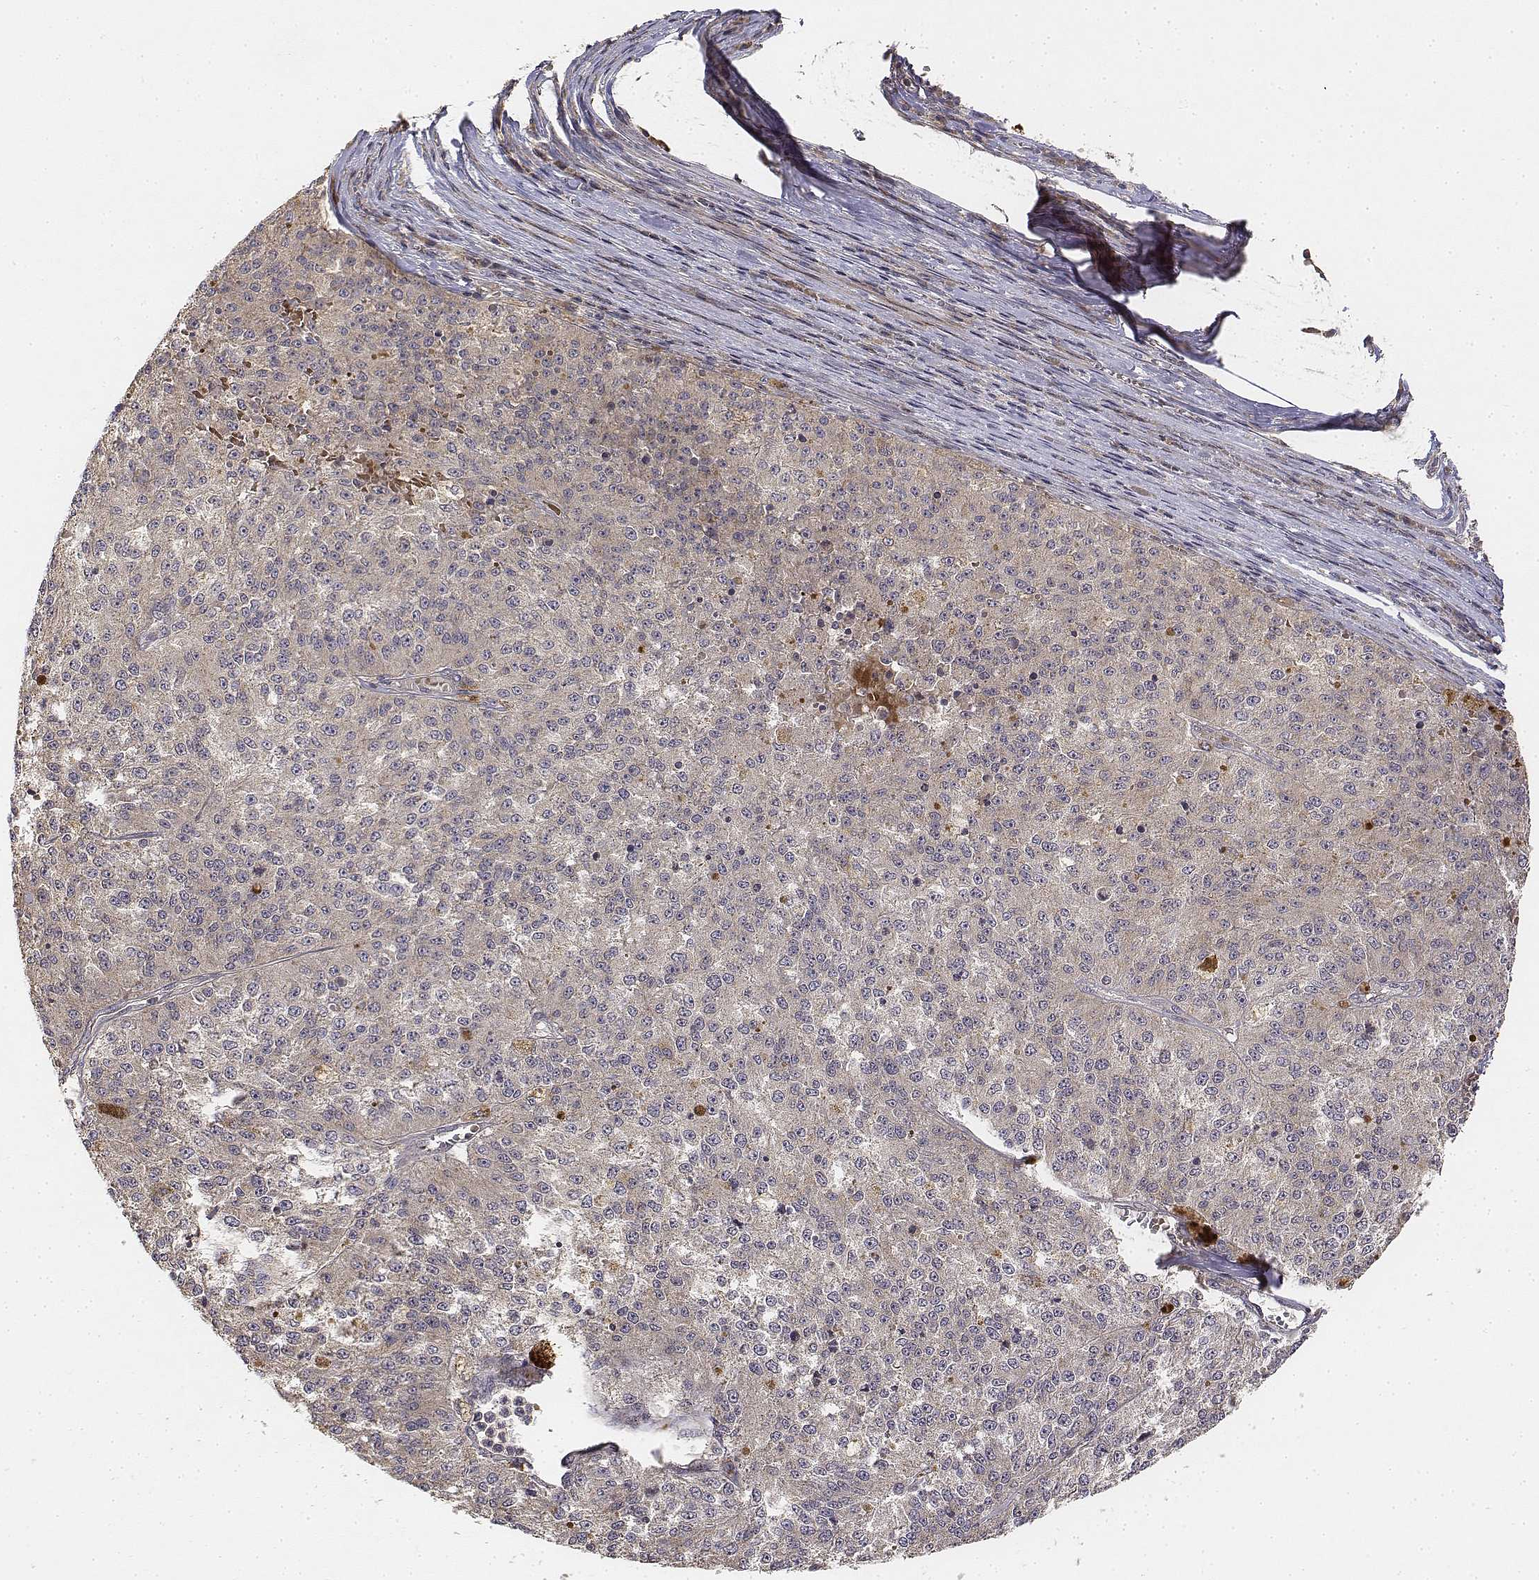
{"staining": {"intensity": "weak", "quantity": "<25%", "location": "cytoplasmic/membranous"}, "tissue": "melanoma", "cell_type": "Tumor cells", "image_type": "cancer", "snomed": [{"axis": "morphology", "description": "Malignant melanoma, Metastatic site"}, {"axis": "topography", "description": "Lymph node"}], "caption": "This photomicrograph is of malignant melanoma (metastatic site) stained with immunohistochemistry to label a protein in brown with the nuclei are counter-stained blue. There is no expression in tumor cells. (DAB immunohistochemistry (IHC) visualized using brightfield microscopy, high magnification).", "gene": "FBXO21", "patient": {"sex": "female", "age": 64}}